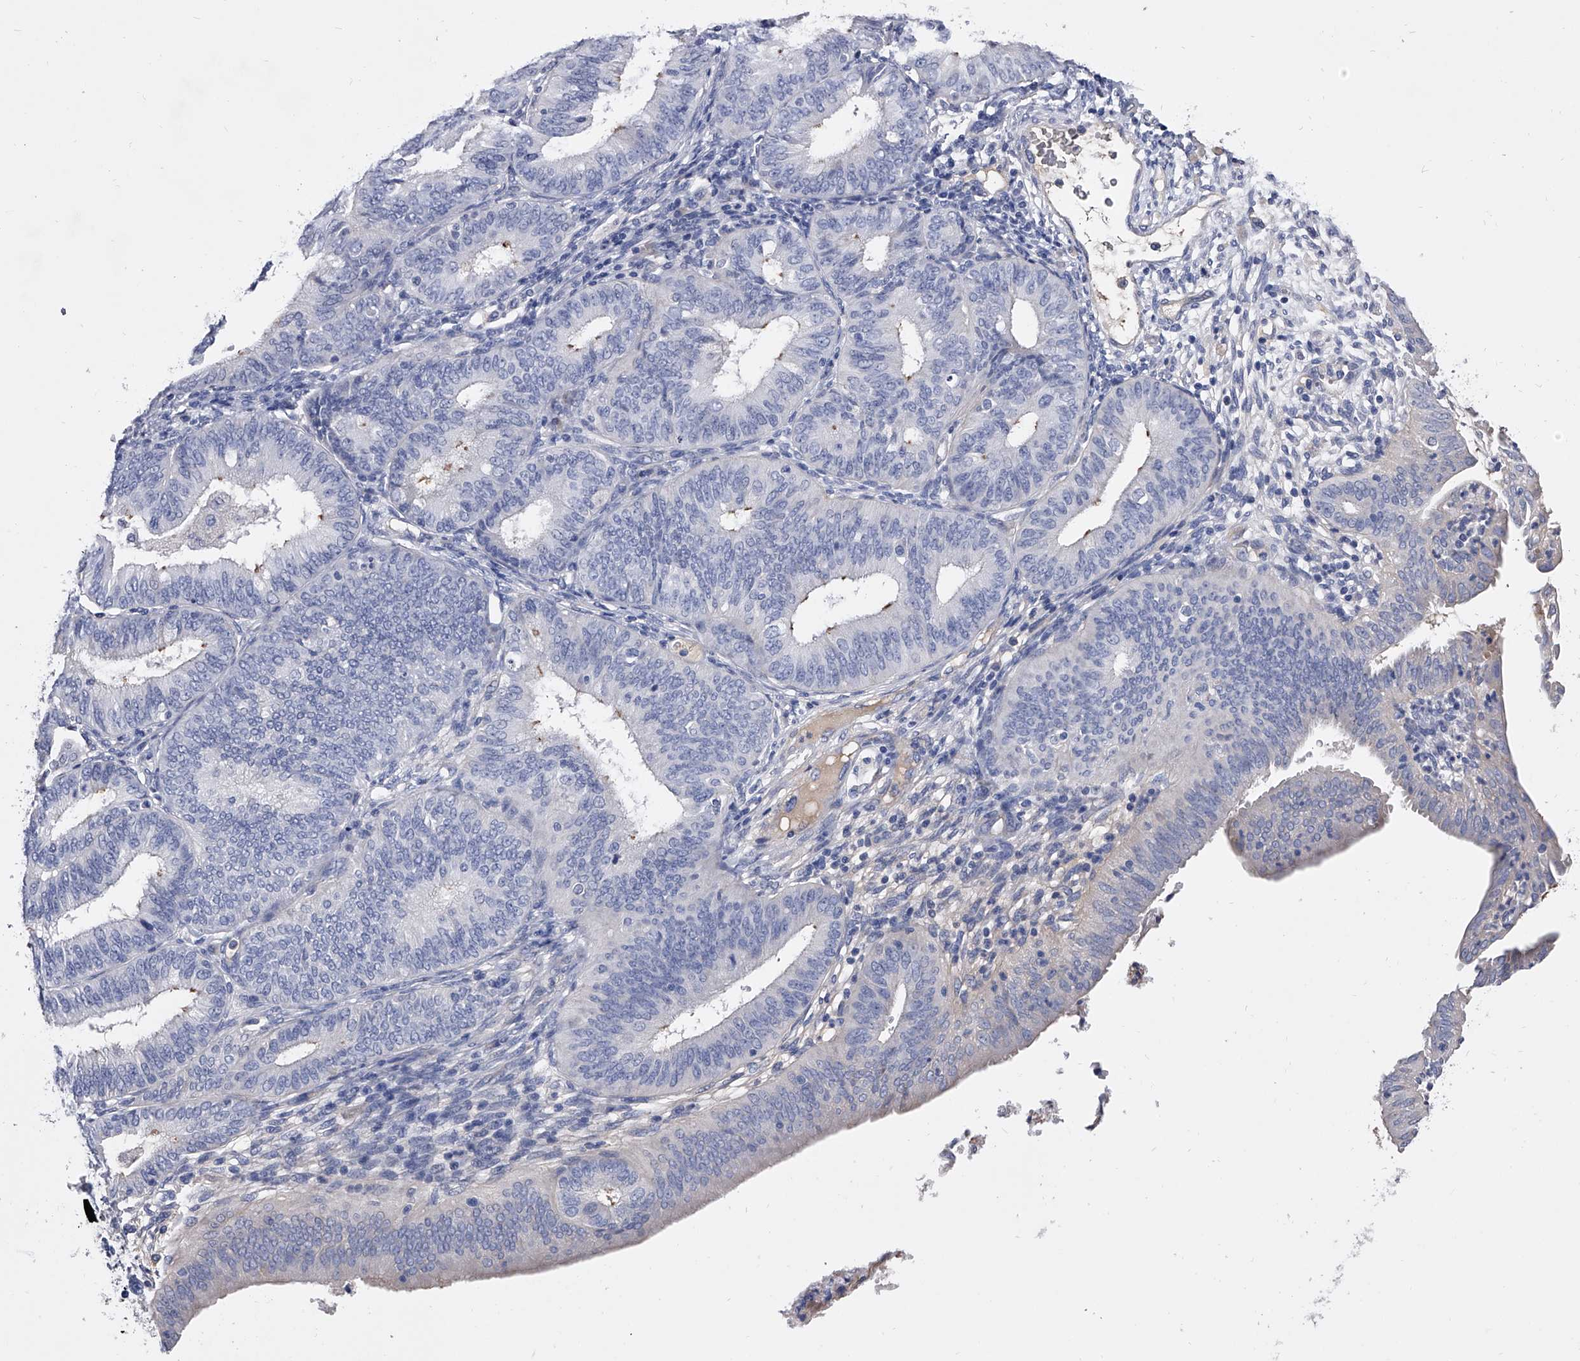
{"staining": {"intensity": "negative", "quantity": "none", "location": "none"}, "tissue": "endometrial cancer", "cell_type": "Tumor cells", "image_type": "cancer", "snomed": [{"axis": "morphology", "description": "Adenocarcinoma, NOS"}, {"axis": "topography", "description": "Endometrium"}], "caption": "Human endometrial adenocarcinoma stained for a protein using immunohistochemistry exhibits no positivity in tumor cells.", "gene": "EFCAB7", "patient": {"sex": "female", "age": 51}}